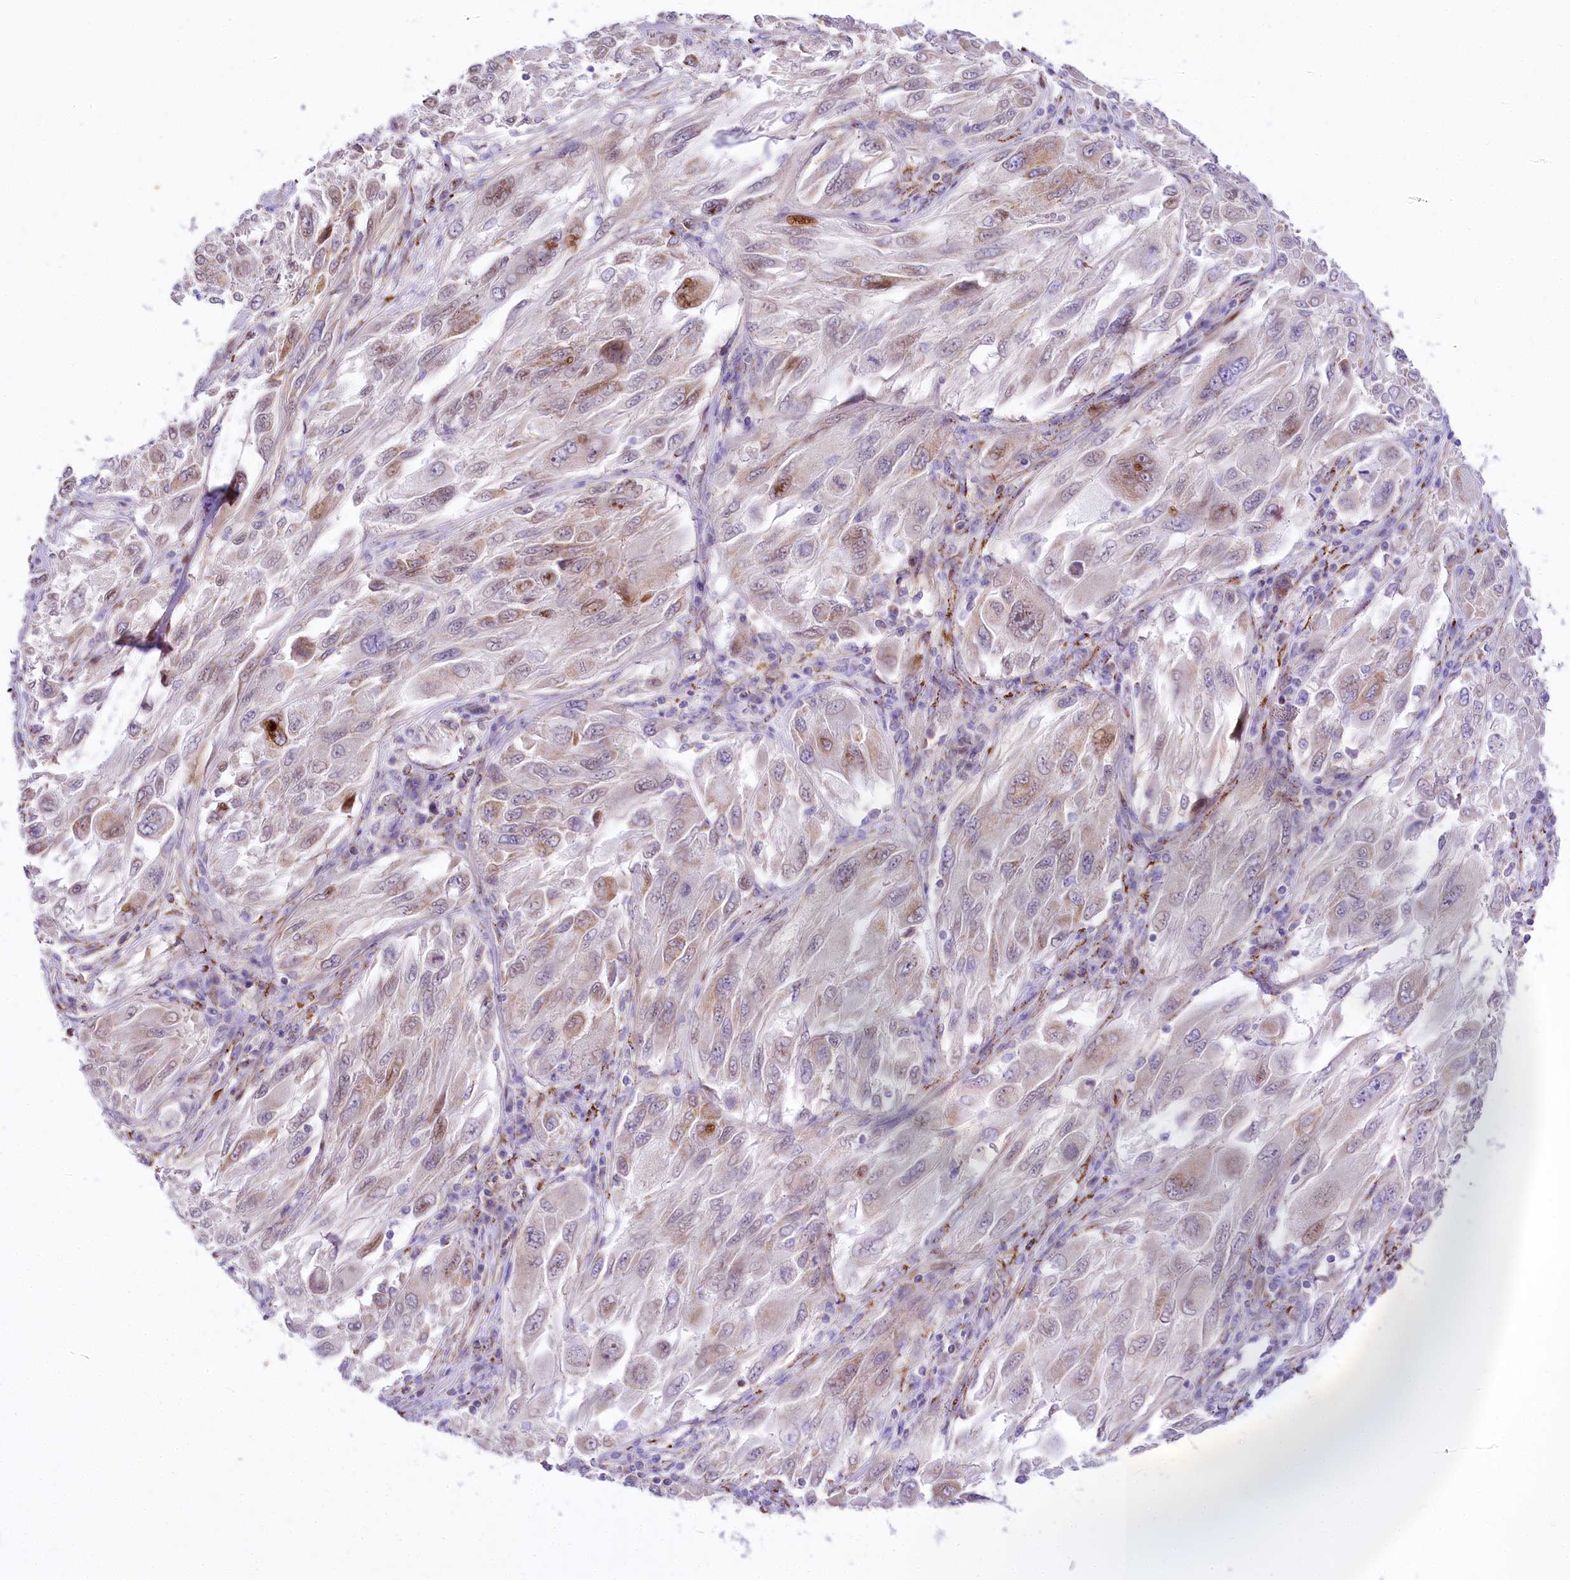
{"staining": {"intensity": "moderate", "quantity": "<25%", "location": "nuclear"}, "tissue": "melanoma", "cell_type": "Tumor cells", "image_type": "cancer", "snomed": [{"axis": "morphology", "description": "Malignant melanoma, NOS"}, {"axis": "topography", "description": "Skin"}], "caption": "Human malignant melanoma stained for a protein (brown) exhibits moderate nuclear positive staining in approximately <25% of tumor cells.", "gene": "PPIP5K2", "patient": {"sex": "female", "age": 91}}